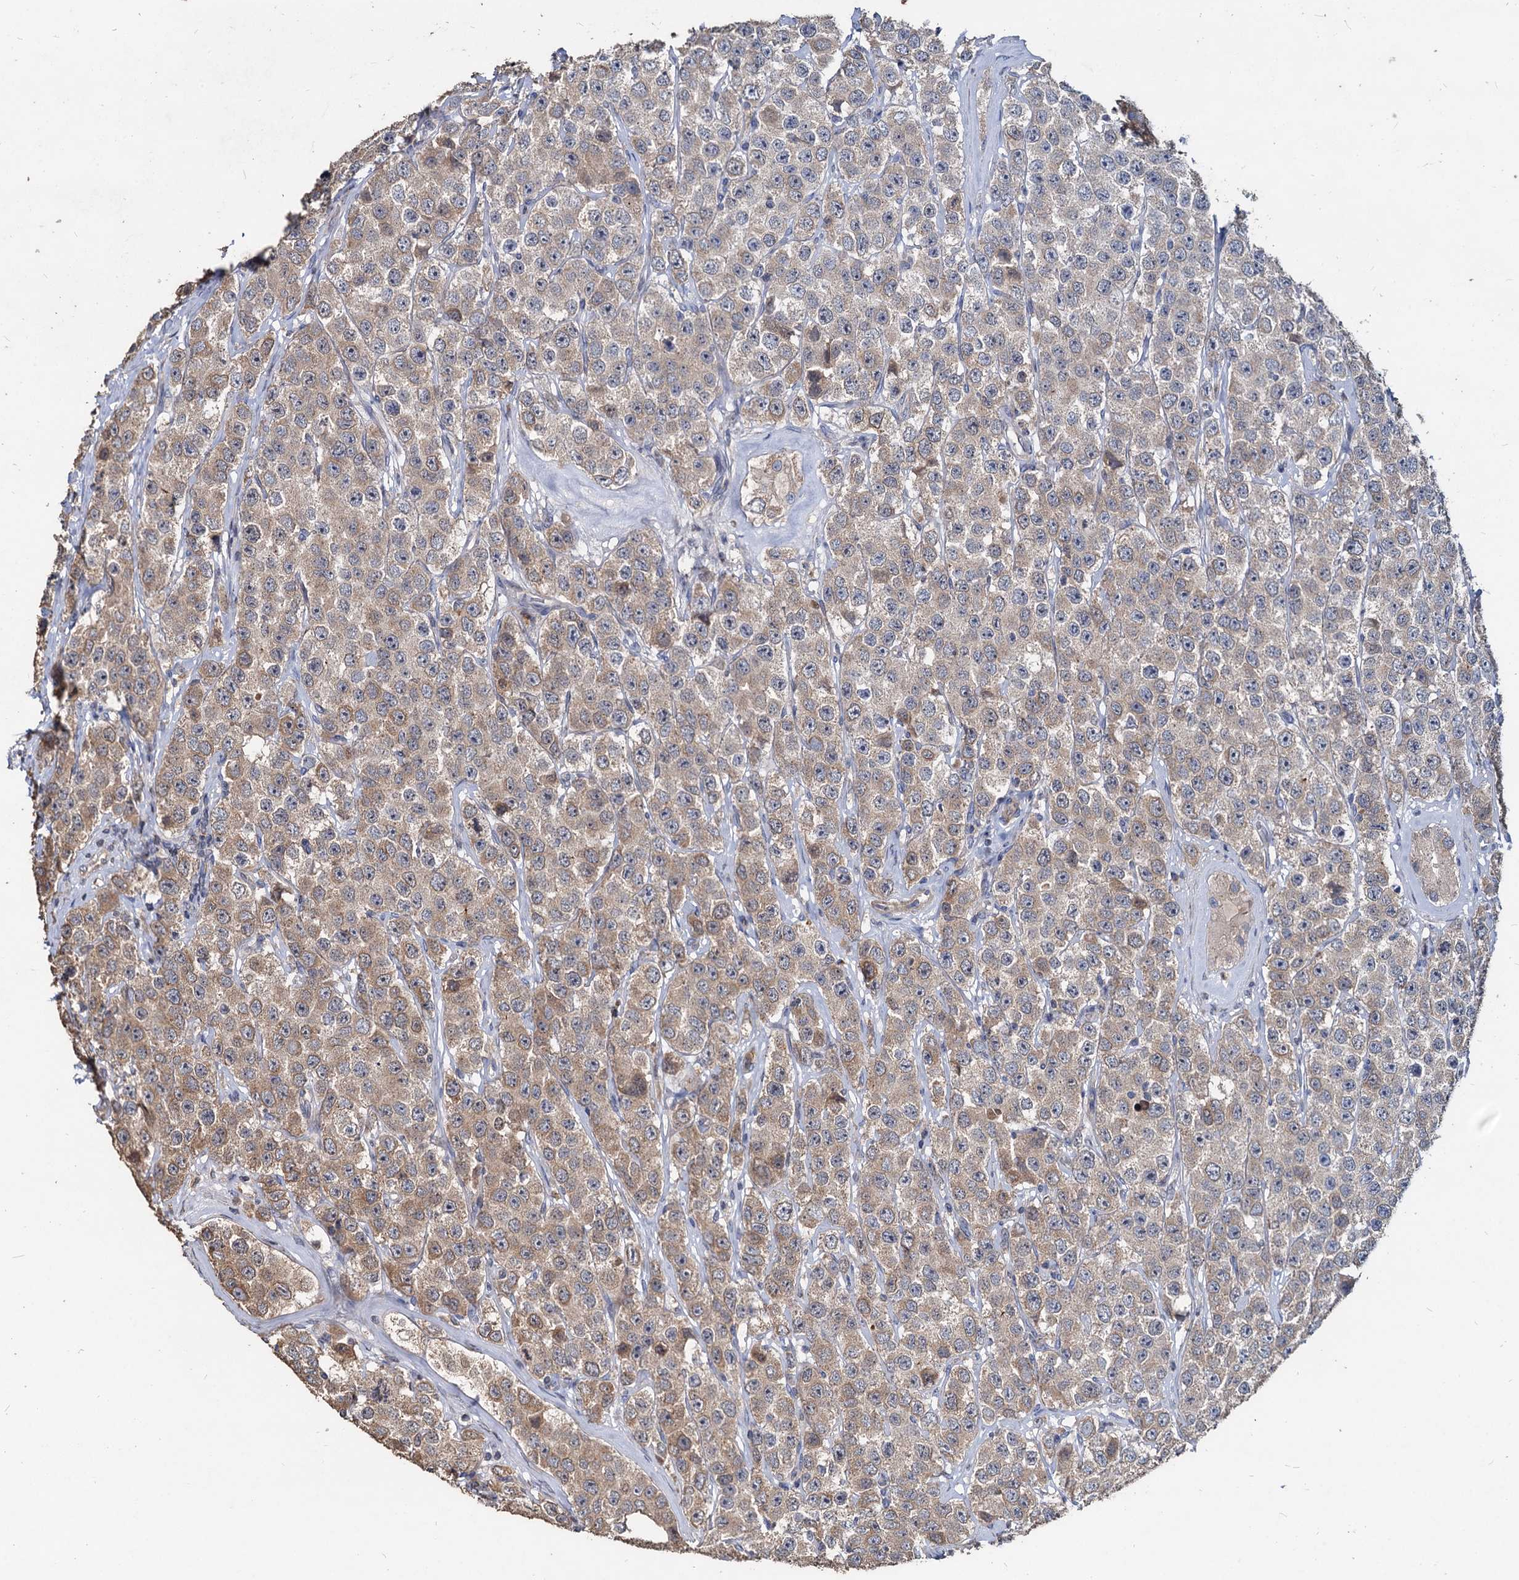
{"staining": {"intensity": "weak", "quantity": ">75%", "location": "cytoplasmic/membranous"}, "tissue": "testis cancer", "cell_type": "Tumor cells", "image_type": "cancer", "snomed": [{"axis": "morphology", "description": "Seminoma, NOS"}, {"axis": "topography", "description": "Testis"}], "caption": "The immunohistochemical stain highlights weak cytoplasmic/membranous positivity in tumor cells of testis seminoma tissue. The staining is performed using DAB (3,3'-diaminobenzidine) brown chromogen to label protein expression. The nuclei are counter-stained blue using hematoxylin.", "gene": "DEPDC4", "patient": {"sex": "male", "age": 28}}